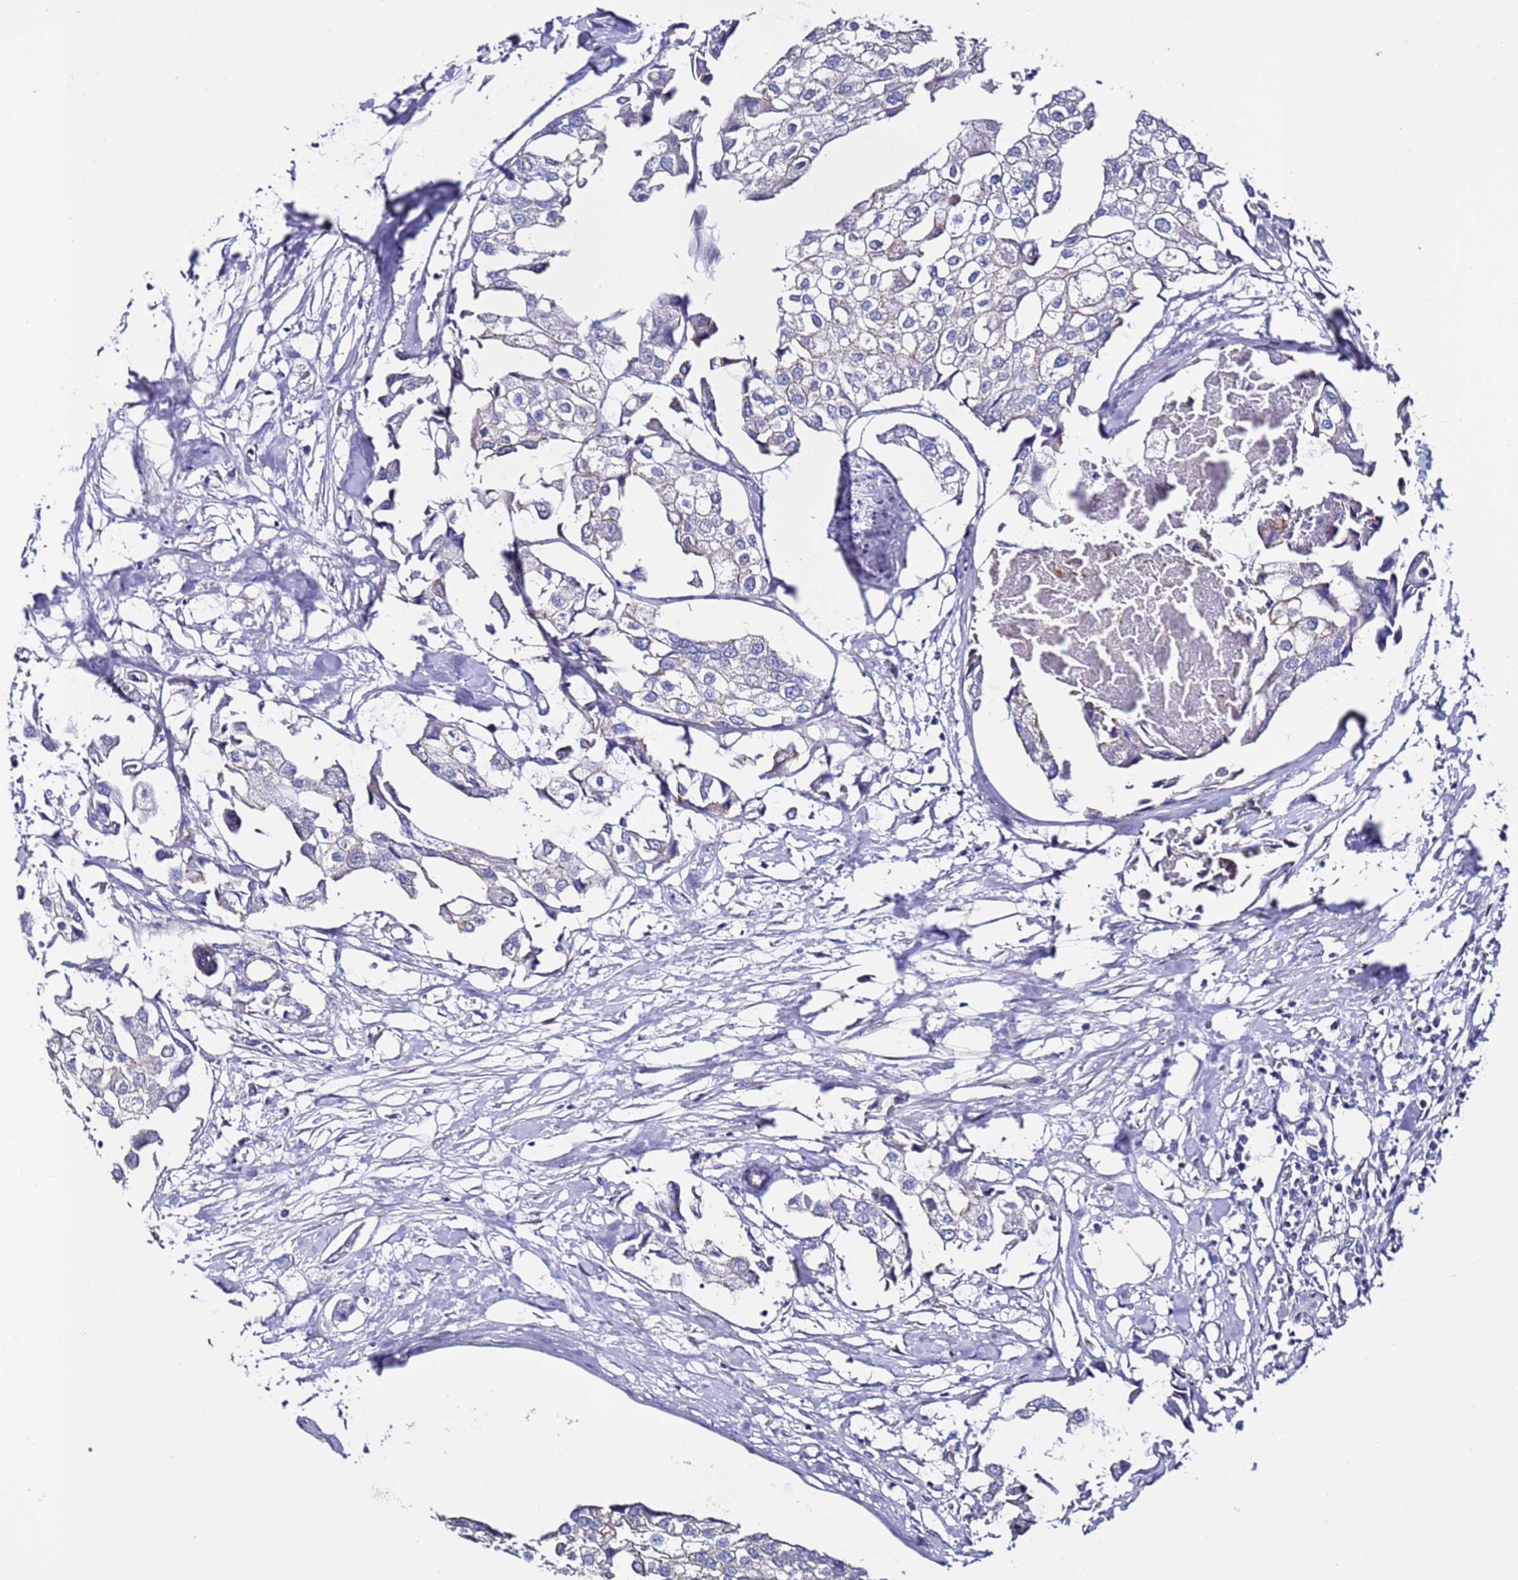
{"staining": {"intensity": "negative", "quantity": "none", "location": "none"}, "tissue": "urothelial cancer", "cell_type": "Tumor cells", "image_type": "cancer", "snomed": [{"axis": "morphology", "description": "Urothelial carcinoma, High grade"}, {"axis": "topography", "description": "Urinary bladder"}], "caption": "Immunohistochemical staining of human high-grade urothelial carcinoma displays no significant positivity in tumor cells.", "gene": "TENM3", "patient": {"sex": "male", "age": 64}}